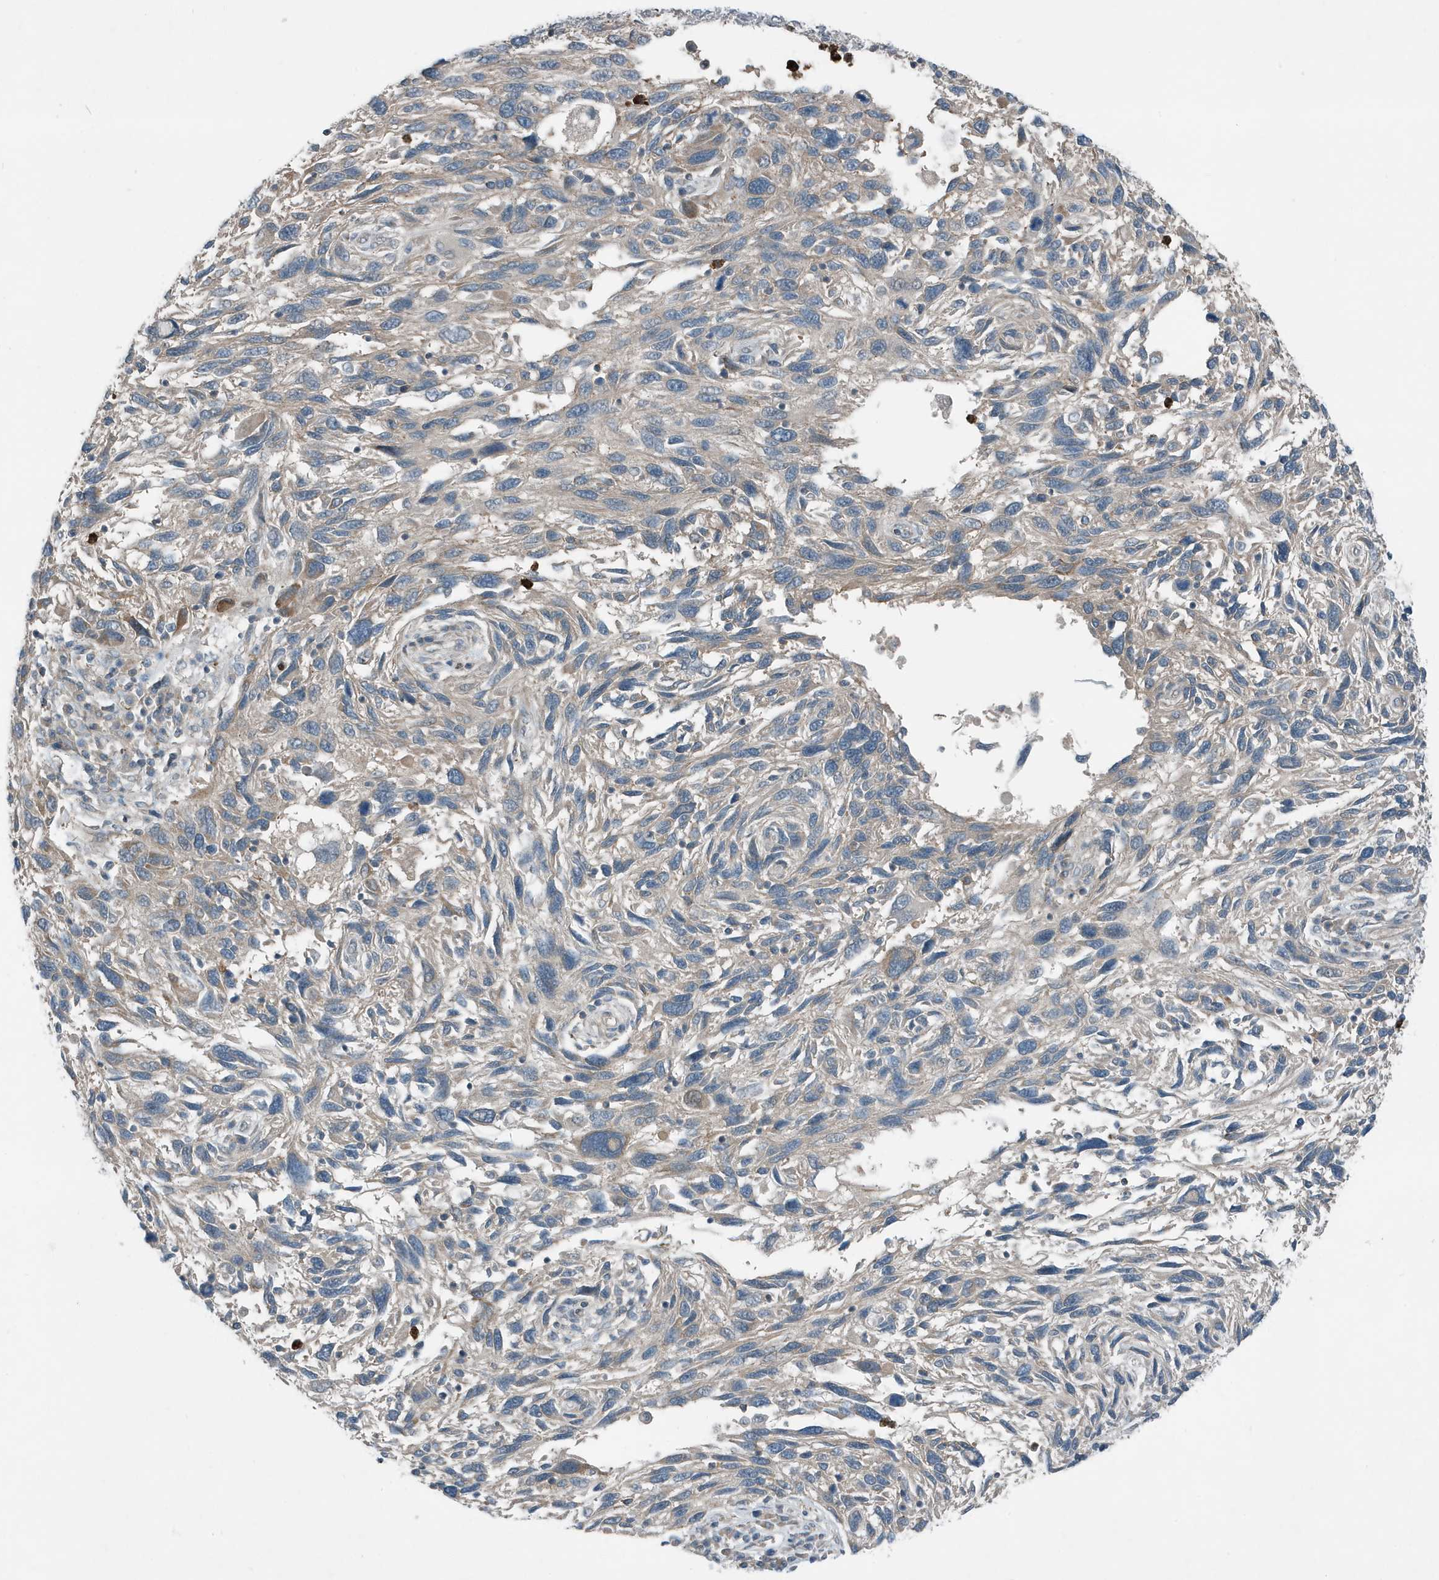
{"staining": {"intensity": "weak", "quantity": ">75%", "location": "cytoplasmic/membranous"}, "tissue": "melanoma", "cell_type": "Tumor cells", "image_type": "cancer", "snomed": [{"axis": "morphology", "description": "Malignant melanoma, NOS"}, {"axis": "topography", "description": "Skin"}], "caption": "Immunohistochemistry (IHC) (DAB (3,3'-diaminobenzidine)) staining of malignant melanoma demonstrates weak cytoplasmic/membranous protein staining in about >75% of tumor cells. (DAB (3,3'-diaminobenzidine) IHC, brown staining for protein, blue staining for nuclei).", "gene": "DAPP1", "patient": {"sex": "male", "age": 53}}